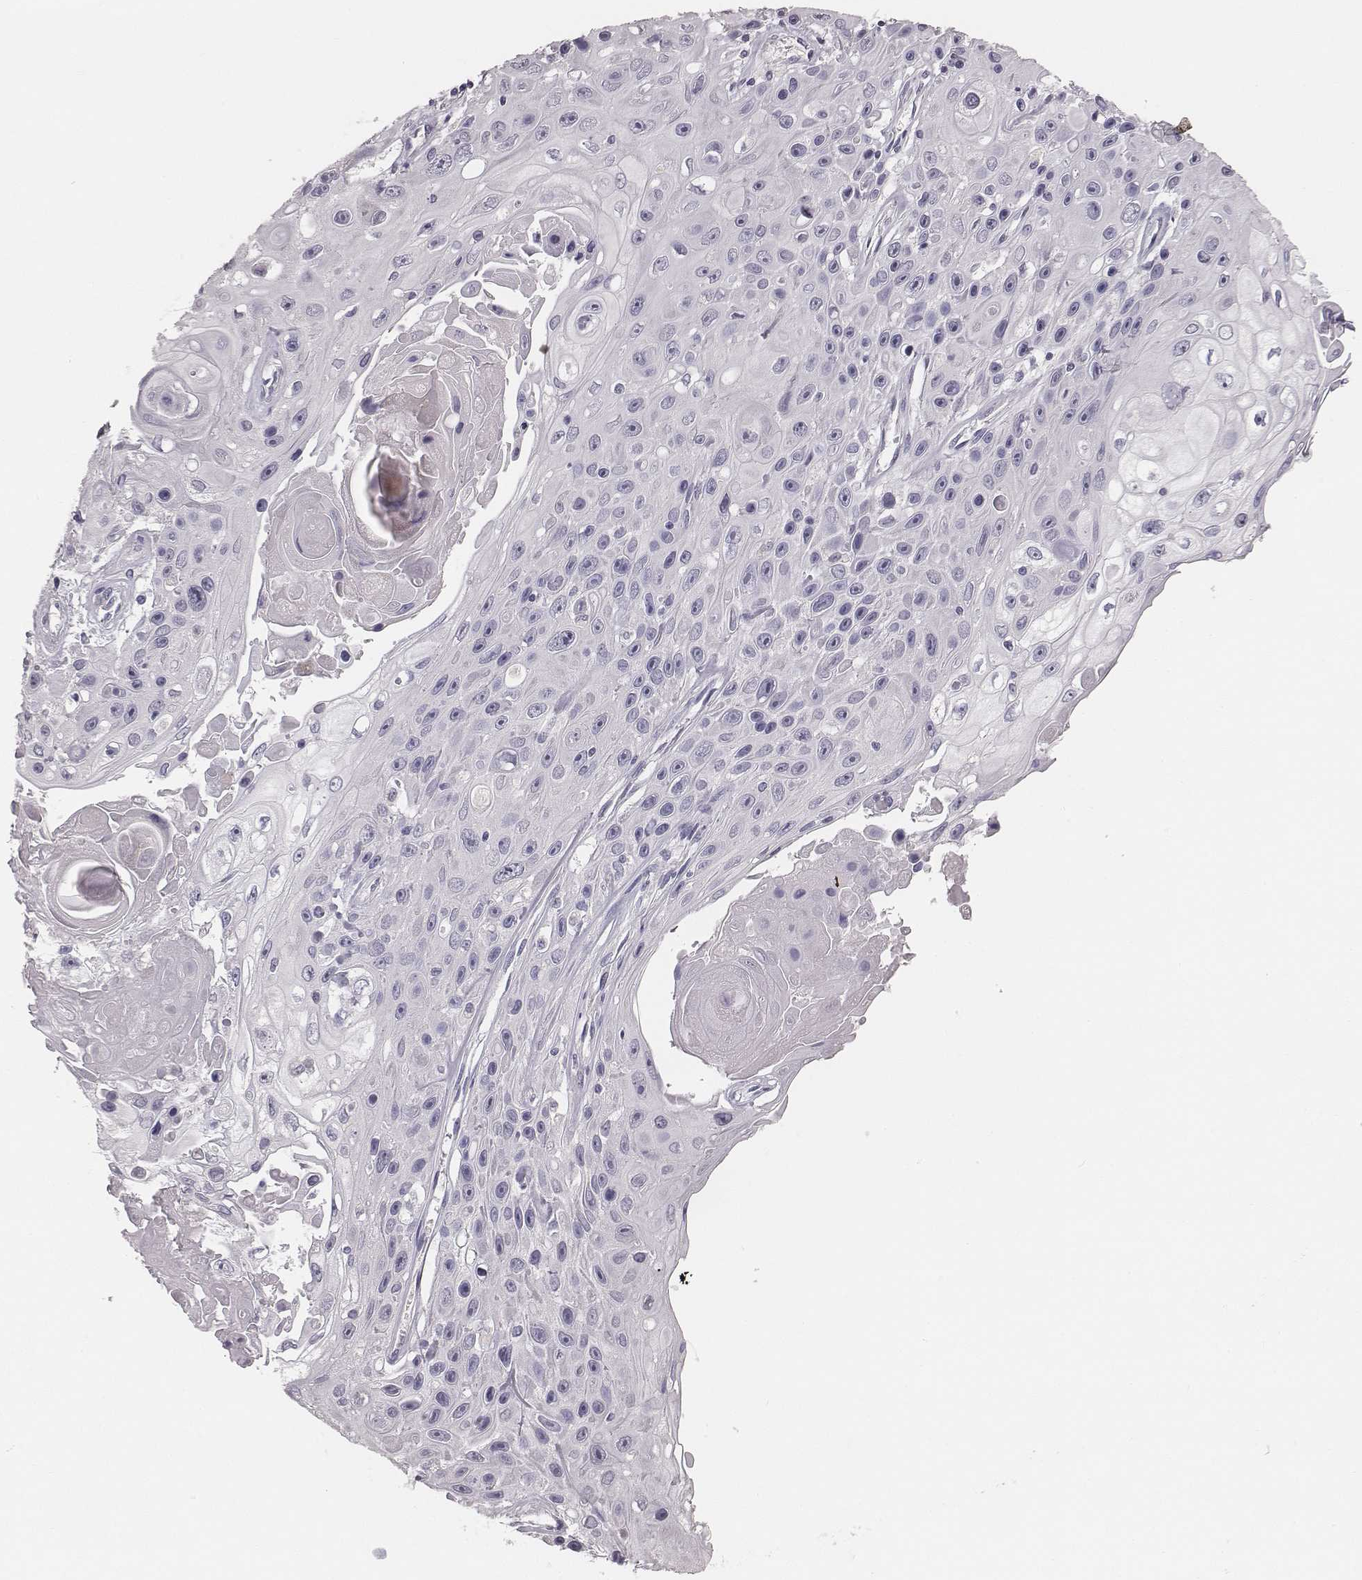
{"staining": {"intensity": "negative", "quantity": "none", "location": "none"}, "tissue": "skin cancer", "cell_type": "Tumor cells", "image_type": "cancer", "snomed": [{"axis": "morphology", "description": "Squamous cell carcinoma, NOS"}, {"axis": "topography", "description": "Skin"}], "caption": "DAB (3,3'-diaminobenzidine) immunohistochemical staining of squamous cell carcinoma (skin) exhibits no significant staining in tumor cells. The staining was performed using DAB (3,3'-diaminobenzidine) to visualize the protein expression in brown, while the nuclei were stained in blue with hematoxylin (Magnification: 20x).", "gene": "MYH6", "patient": {"sex": "male", "age": 82}}